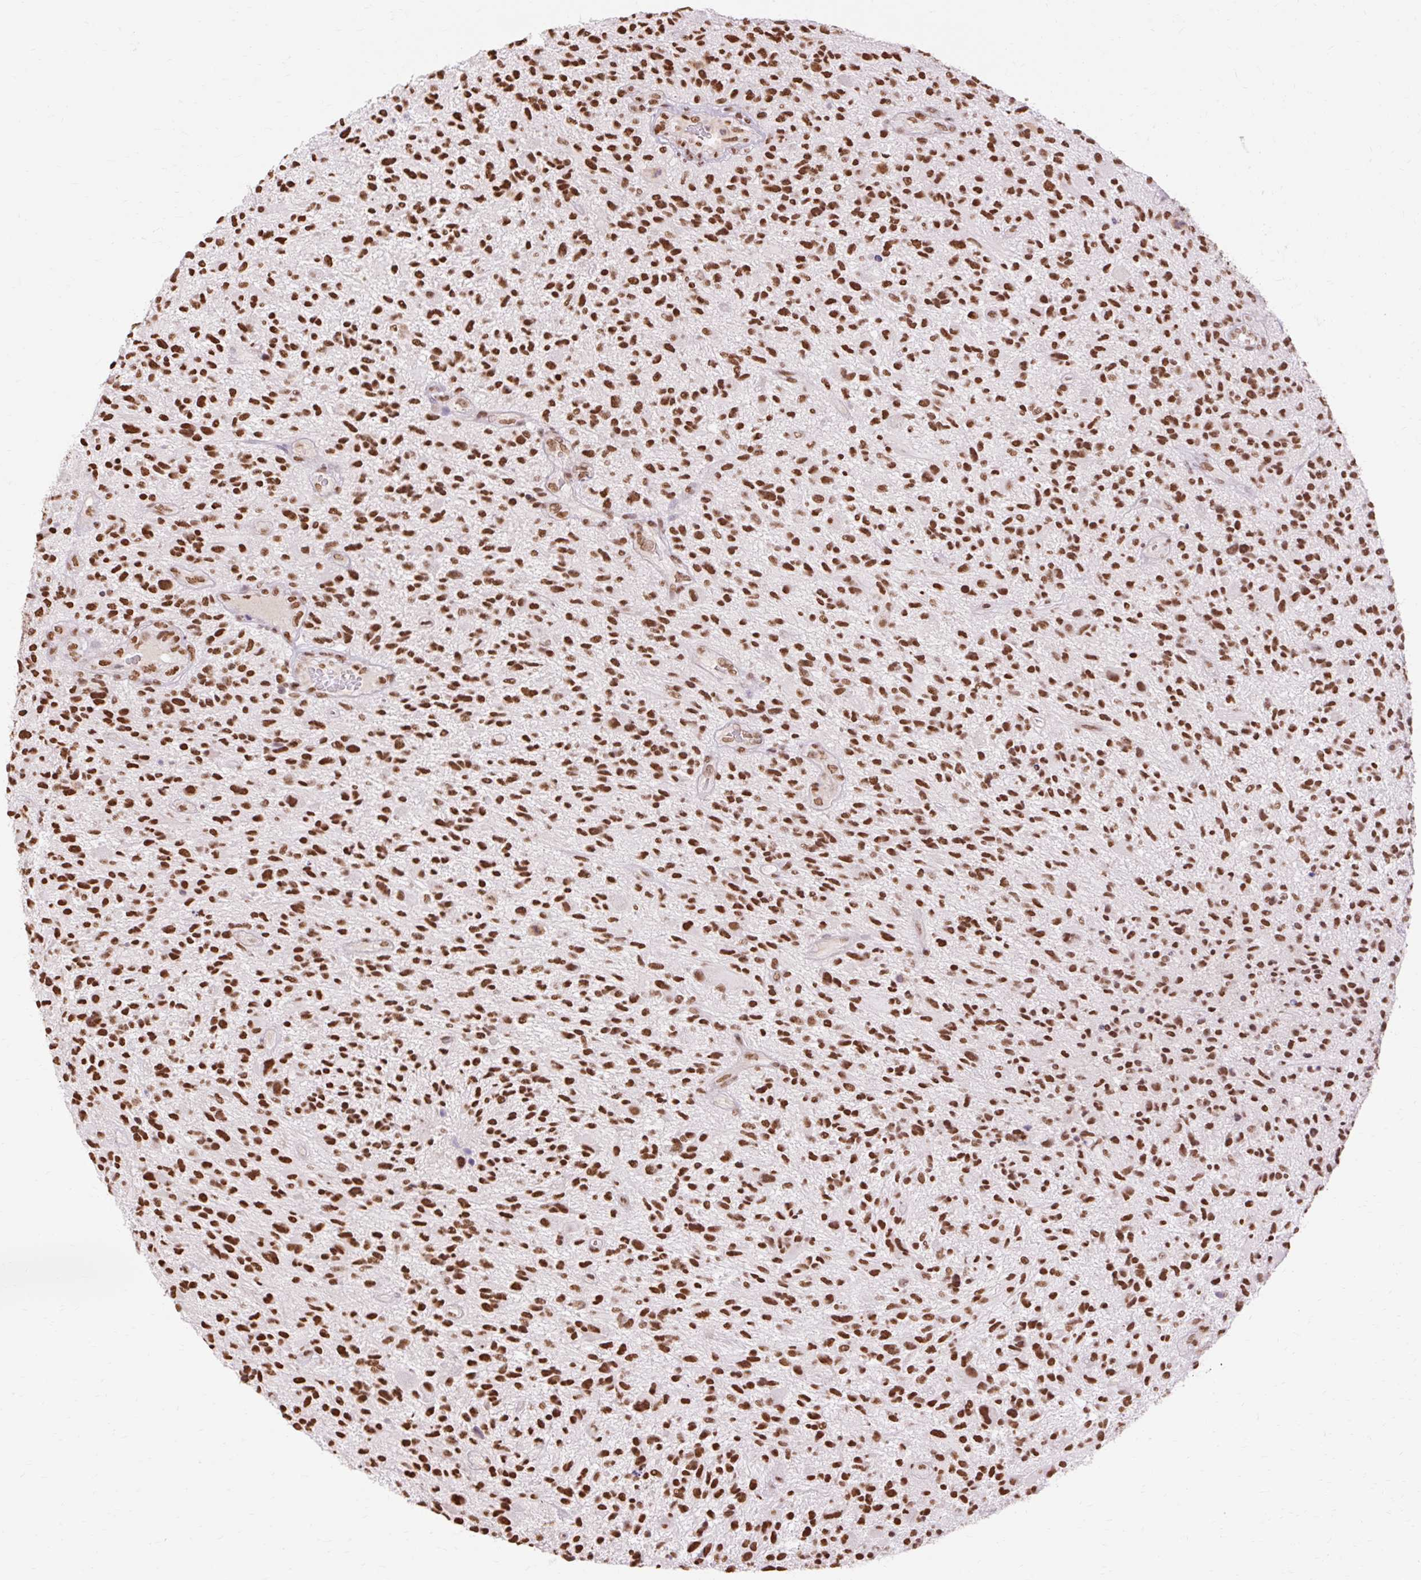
{"staining": {"intensity": "strong", "quantity": ">75%", "location": "nuclear"}, "tissue": "glioma", "cell_type": "Tumor cells", "image_type": "cancer", "snomed": [{"axis": "morphology", "description": "Glioma, malignant, High grade"}, {"axis": "topography", "description": "Brain"}], "caption": "Strong nuclear staining for a protein is seen in about >75% of tumor cells of glioma using immunohistochemistry.", "gene": "NPIPB12", "patient": {"sex": "male", "age": 47}}